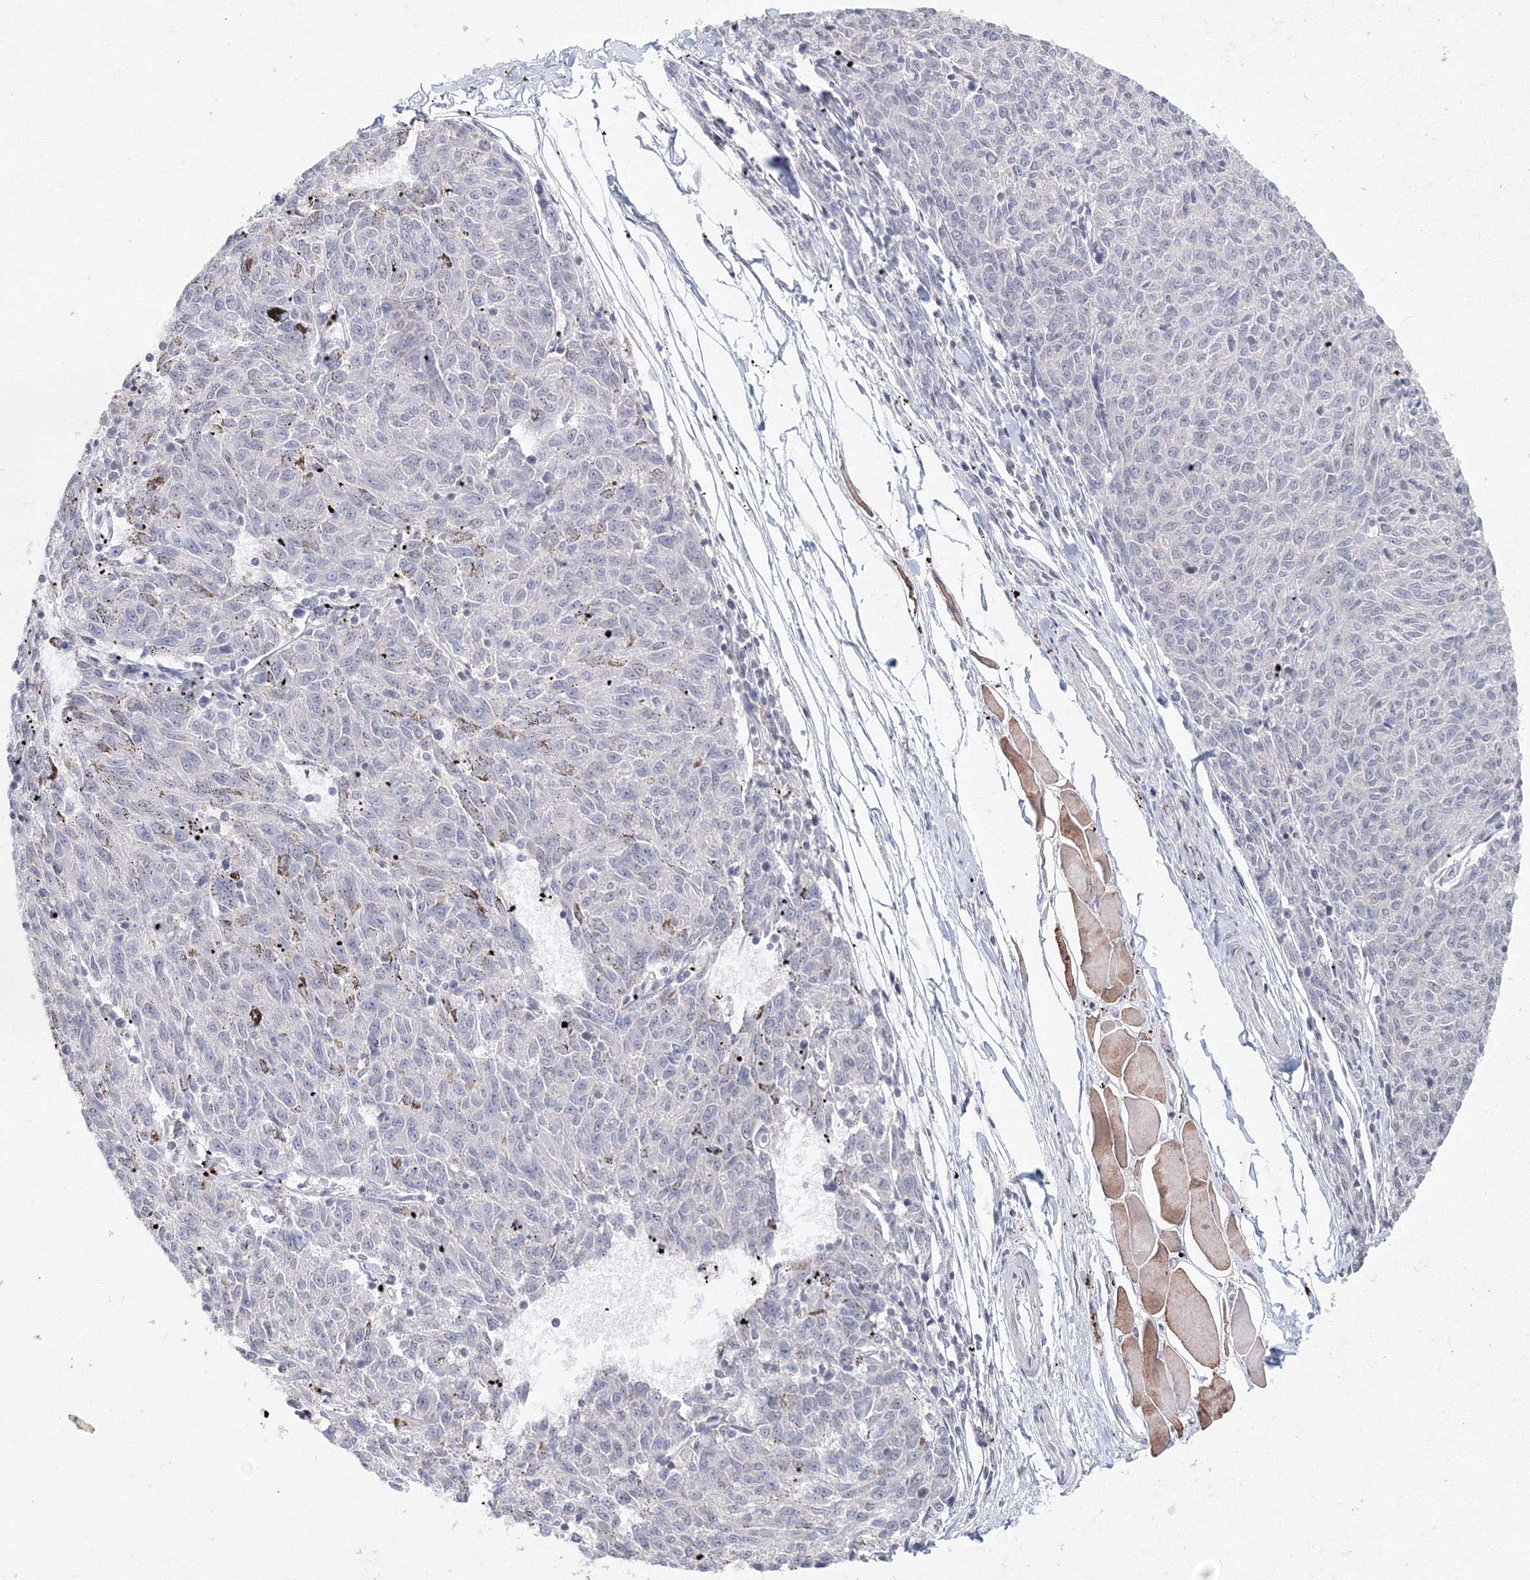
{"staining": {"intensity": "negative", "quantity": "none", "location": "none"}, "tissue": "melanoma", "cell_type": "Tumor cells", "image_type": "cancer", "snomed": [{"axis": "morphology", "description": "Malignant melanoma, NOS"}, {"axis": "topography", "description": "Skin"}], "caption": "Human malignant melanoma stained for a protein using IHC displays no positivity in tumor cells.", "gene": "SLC7A7", "patient": {"sex": "female", "age": 72}}